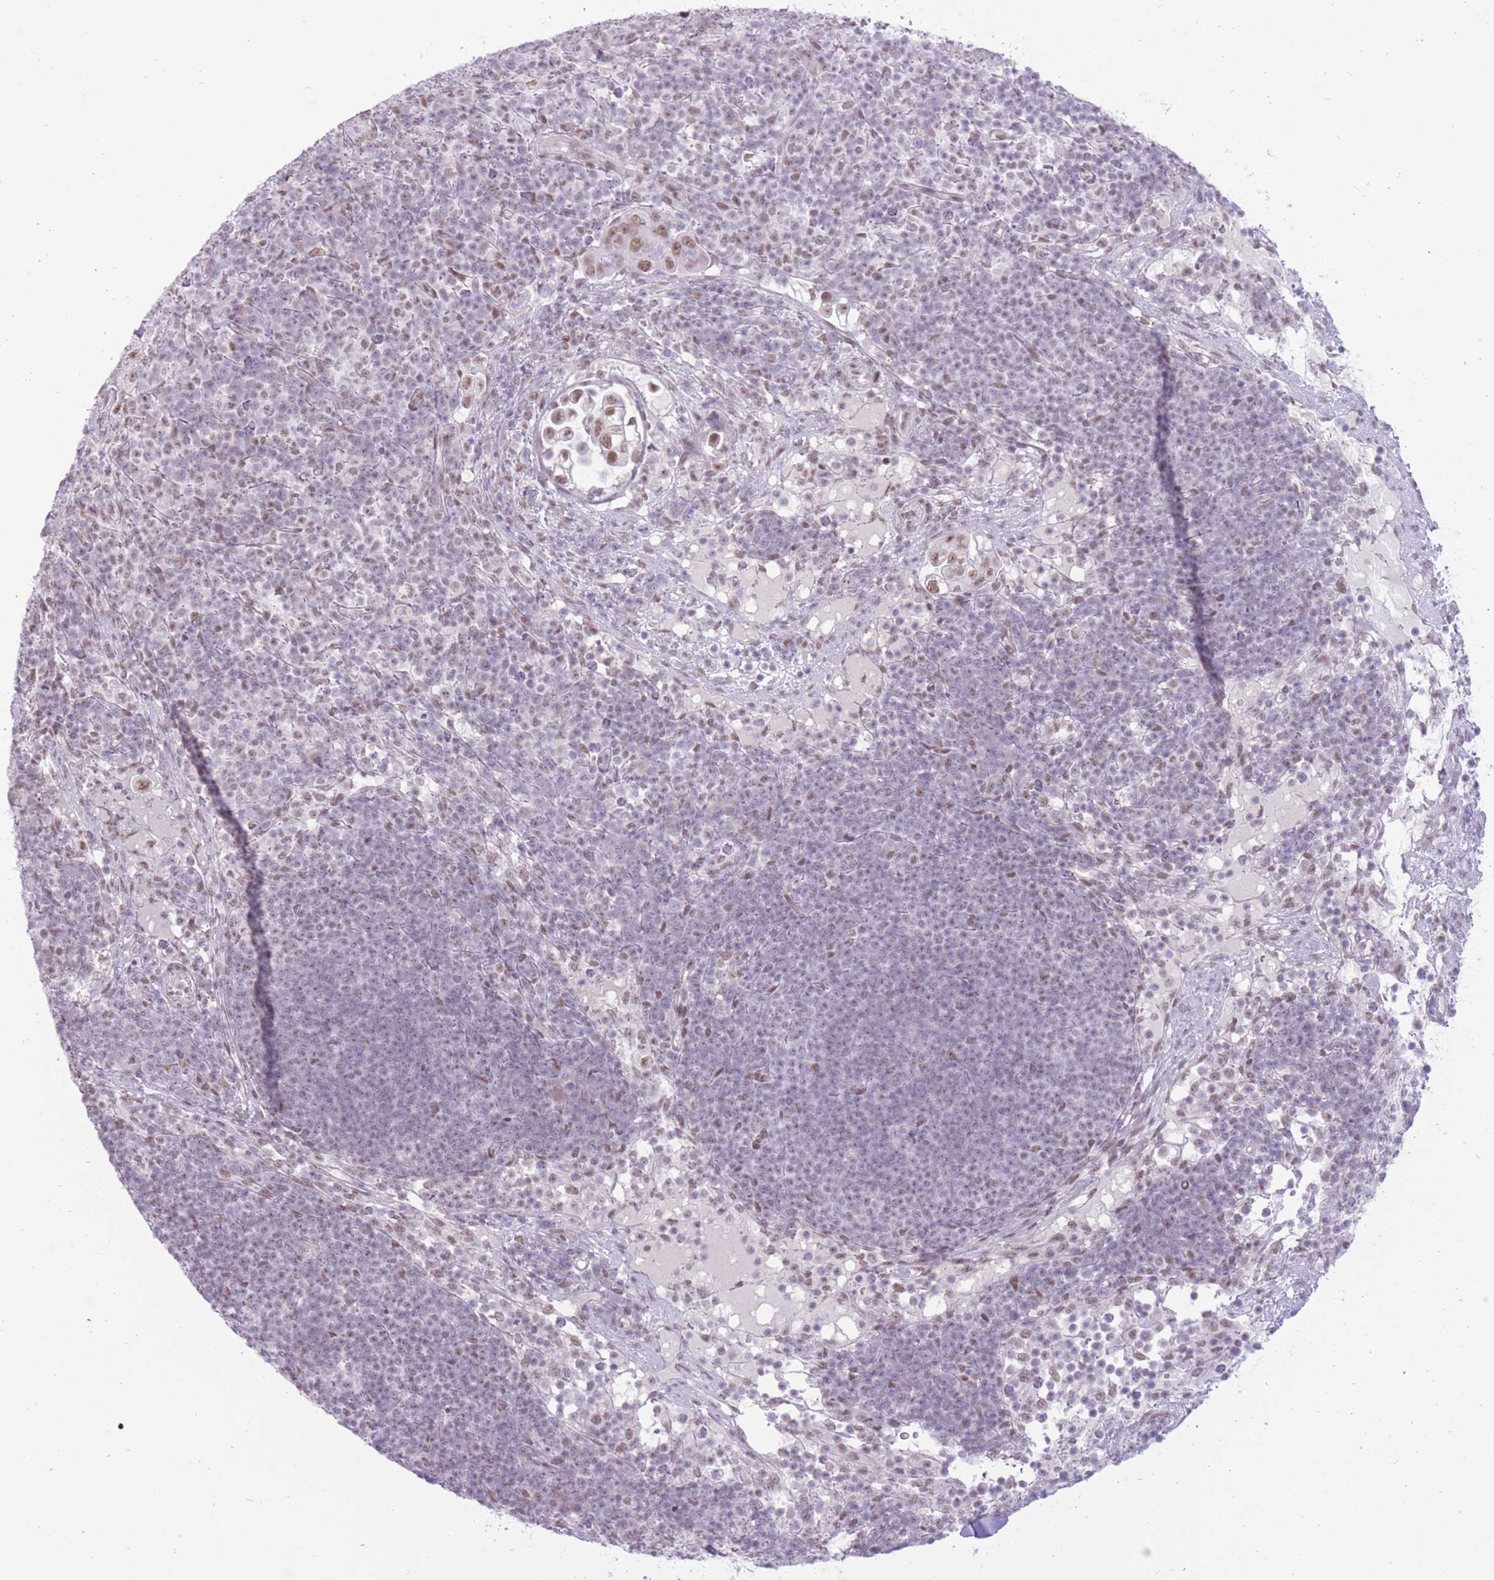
{"staining": {"intensity": "moderate", "quantity": ">75%", "location": "nuclear"}, "tissue": "pancreatic cancer", "cell_type": "Tumor cells", "image_type": "cancer", "snomed": [{"axis": "morphology", "description": "Adenocarcinoma, NOS"}, {"axis": "topography", "description": "Pancreas"}], "caption": "Tumor cells exhibit medium levels of moderate nuclear positivity in approximately >75% of cells in pancreatic cancer (adenocarcinoma). The protein is stained brown, and the nuclei are stained in blue (DAB IHC with brightfield microscopy, high magnification).", "gene": "ZBED5", "patient": {"sex": "female", "age": 63}}